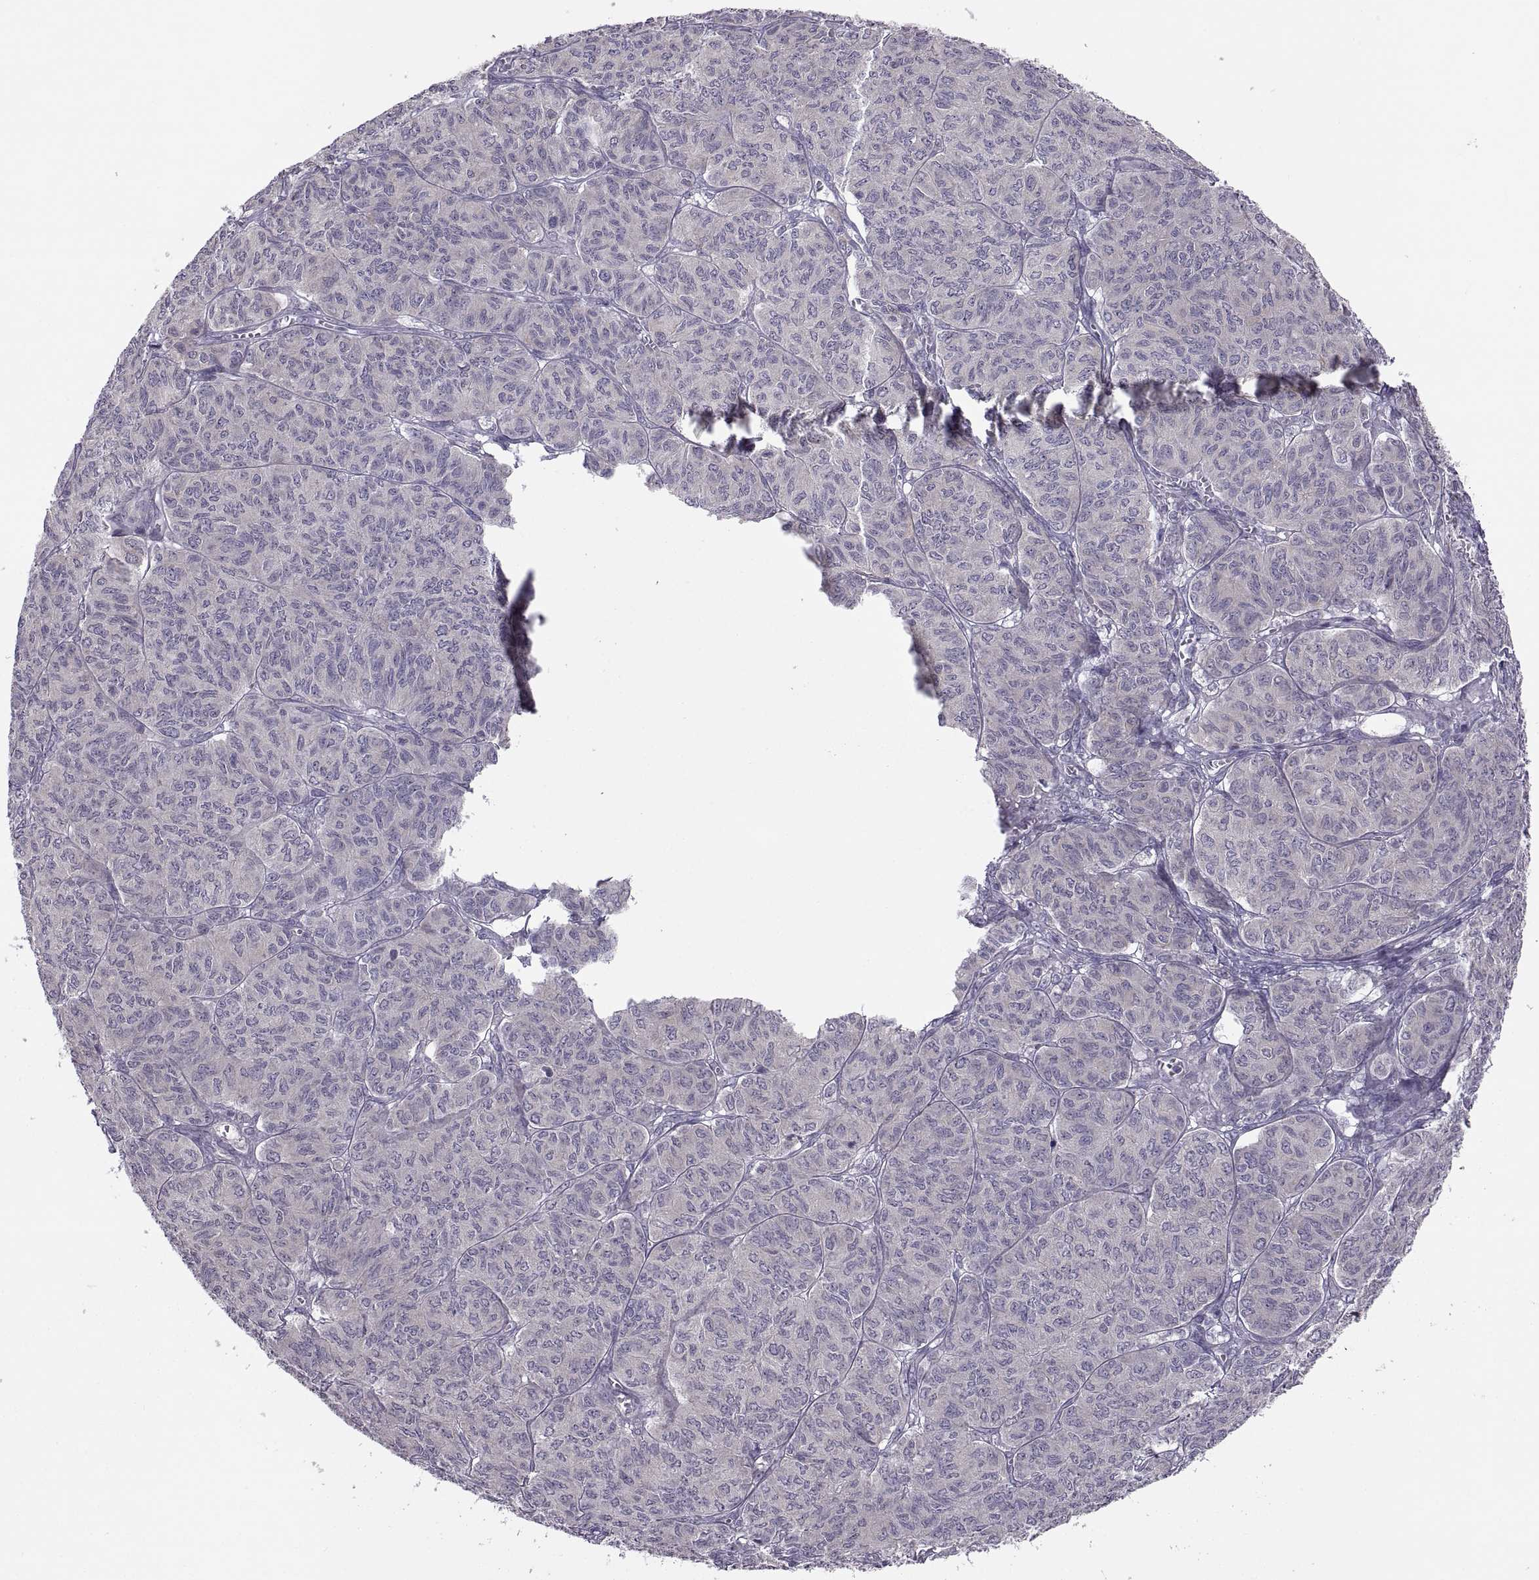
{"staining": {"intensity": "weak", "quantity": "25%-75%", "location": "cytoplasmic/membranous"}, "tissue": "ovarian cancer", "cell_type": "Tumor cells", "image_type": "cancer", "snomed": [{"axis": "morphology", "description": "Carcinoma, endometroid"}, {"axis": "topography", "description": "Ovary"}], "caption": "This photomicrograph displays immunohistochemistry staining of ovarian cancer (endometroid carcinoma), with low weak cytoplasmic/membranous positivity in about 25%-75% of tumor cells.", "gene": "ACSBG2", "patient": {"sex": "female", "age": 80}}